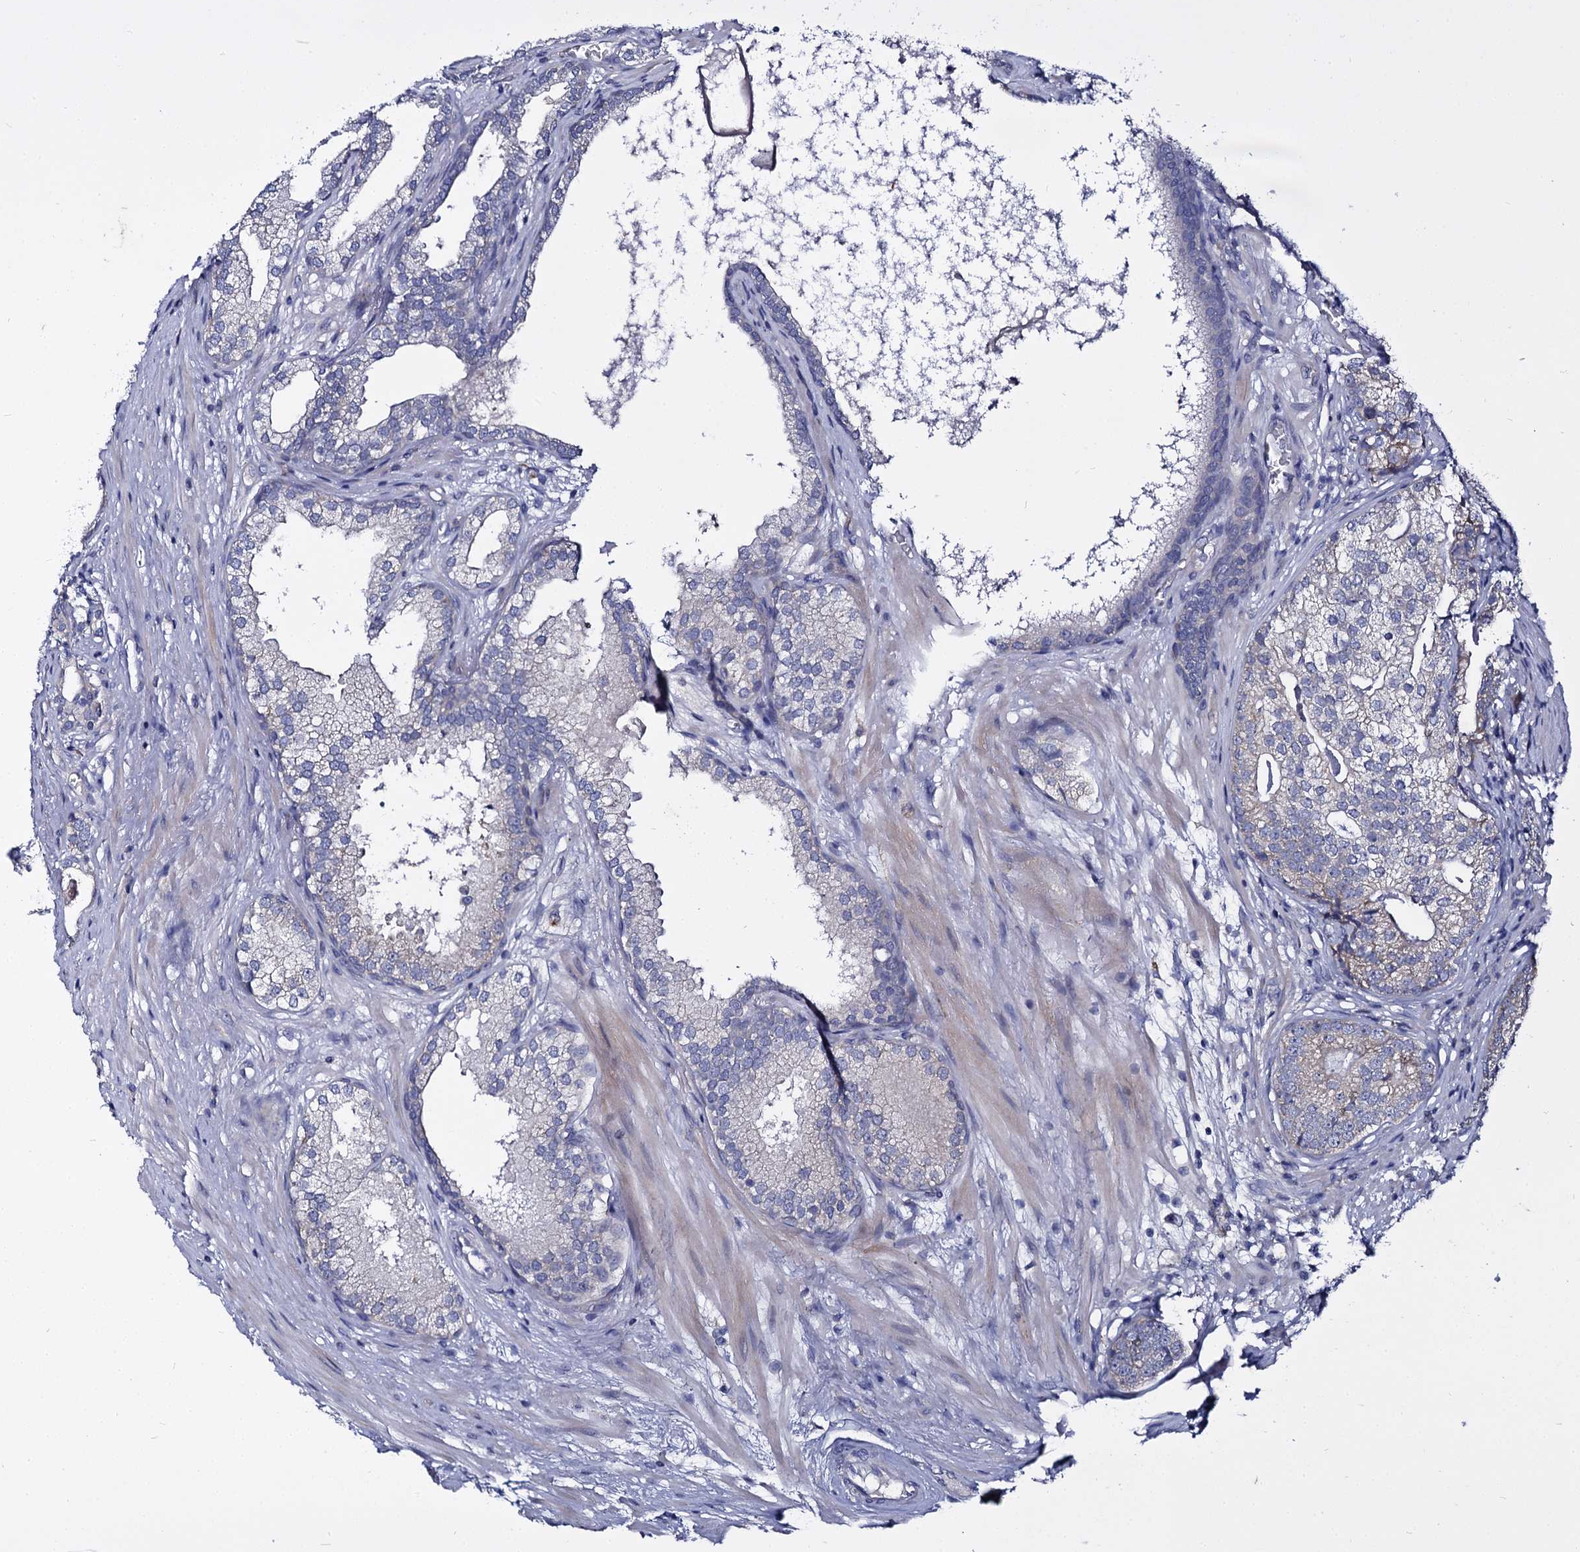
{"staining": {"intensity": "negative", "quantity": "none", "location": "none"}, "tissue": "prostate cancer", "cell_type": "Tumor cells", "image_type": "cancer", "snomed": [{"axis": "morphology", "description": "Adenocarcinoma, High grade"}, {"axis": "topography", "description": "Prostate"}], "caption": "Image shows no protein expression in tumor cells of prostate cancer (adenocarcinoma (high-grade)) tissue.", "gene": "PANX2", "patient": {"sex": "male", "age": 69}}